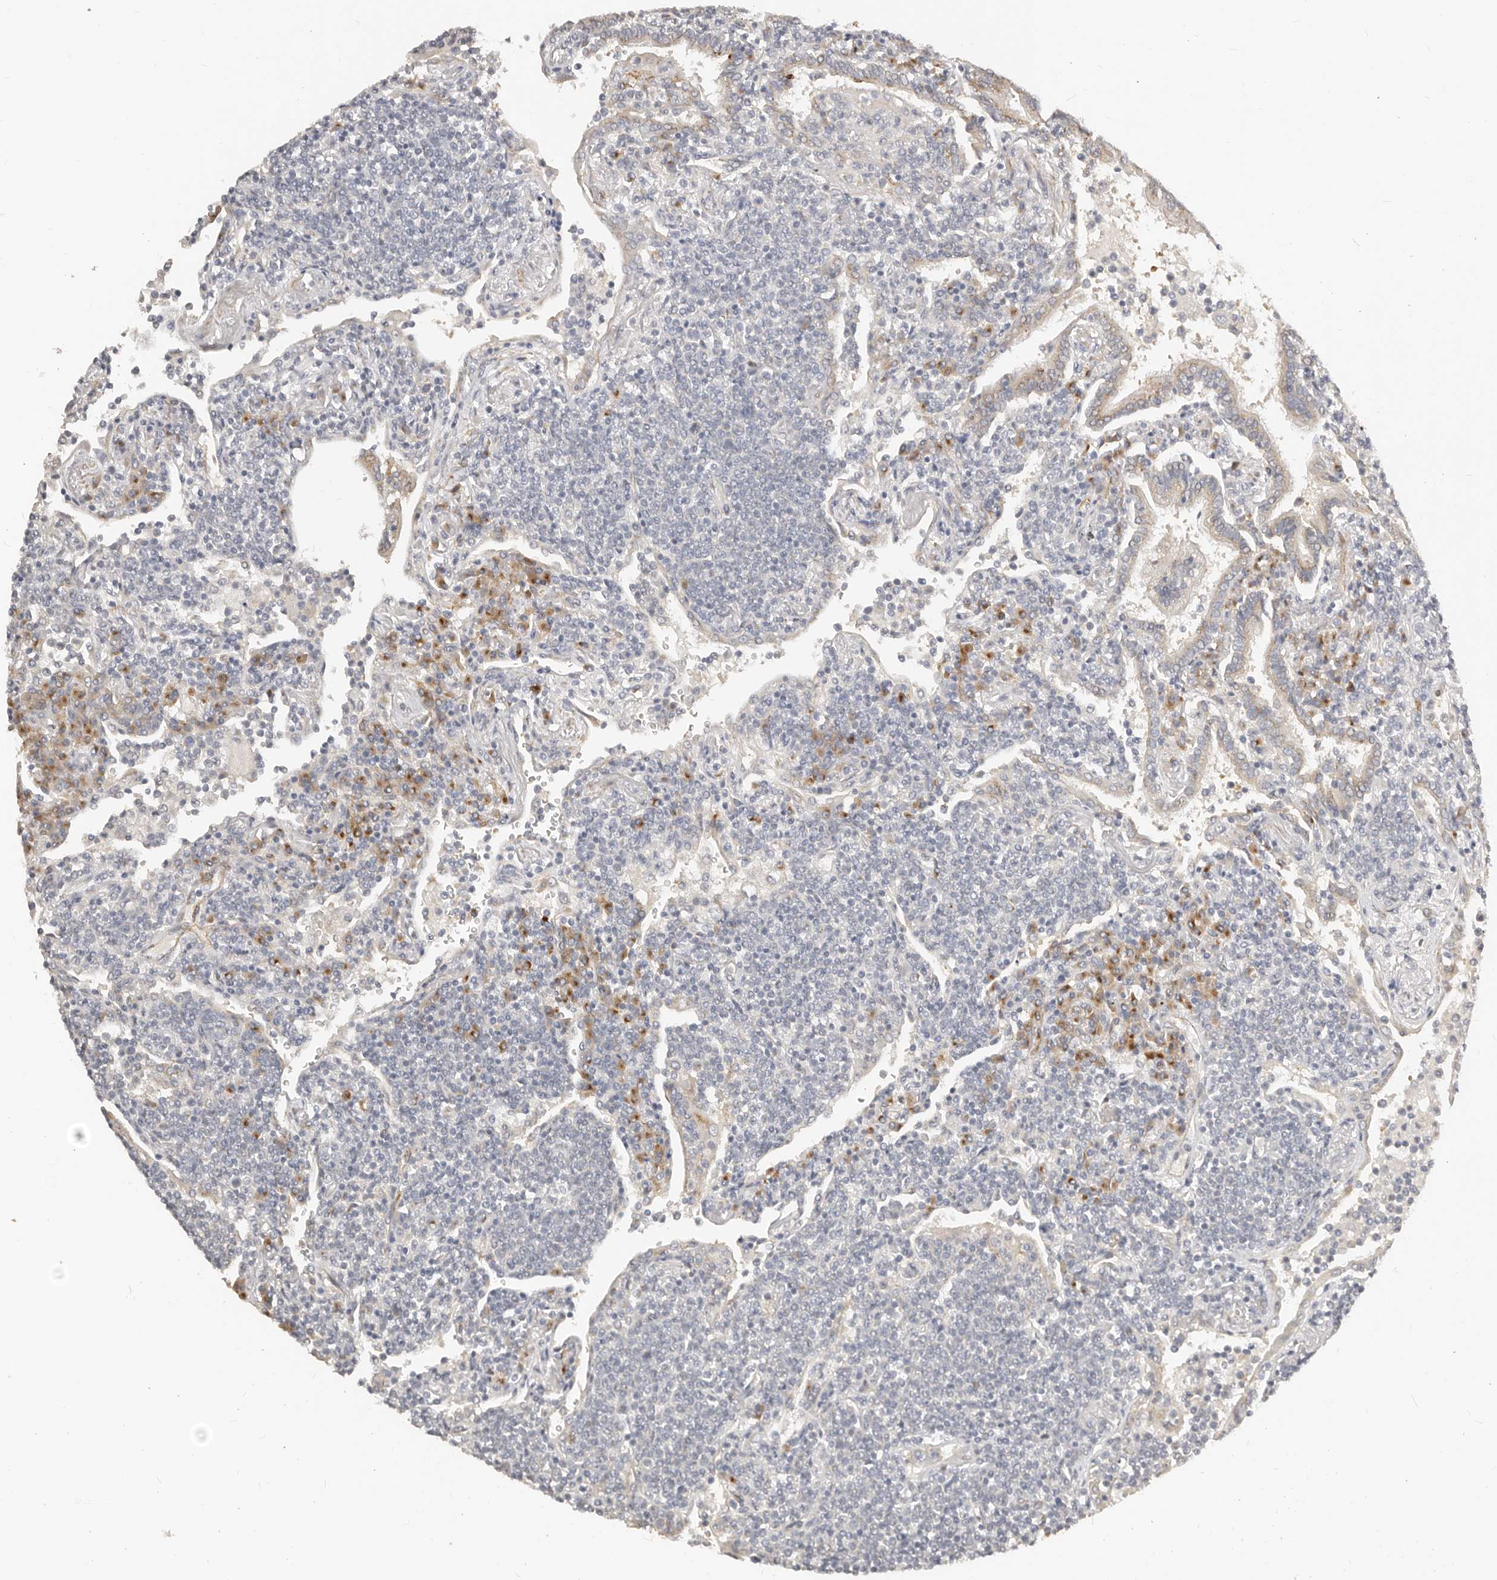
{"staining": {"intensity": "negative", "quantity": "none", "location": "none"}, "tissue": "lymphoma", "cell_type": "Tumor cells", "image_type": "cancer", "snomed": [{"axis": "morphology", "description": "Malignant lymphoma, non-Hodgkin's type, Low grade"}, {"axis": "topography", "description": "Lung"}], "caption": "Immunohistochemical staining of lymphoma reveals no significant staining in tumor cells. The staining was performed using DAB (3,3'-diaminobenzidine) to visualize the protein expression in brown, while the nuclei were stained in blue with hematoxylin (Magnification: 20x).", "gene": "RABAC1", "patient": {"sex": "female", "age": 71}}